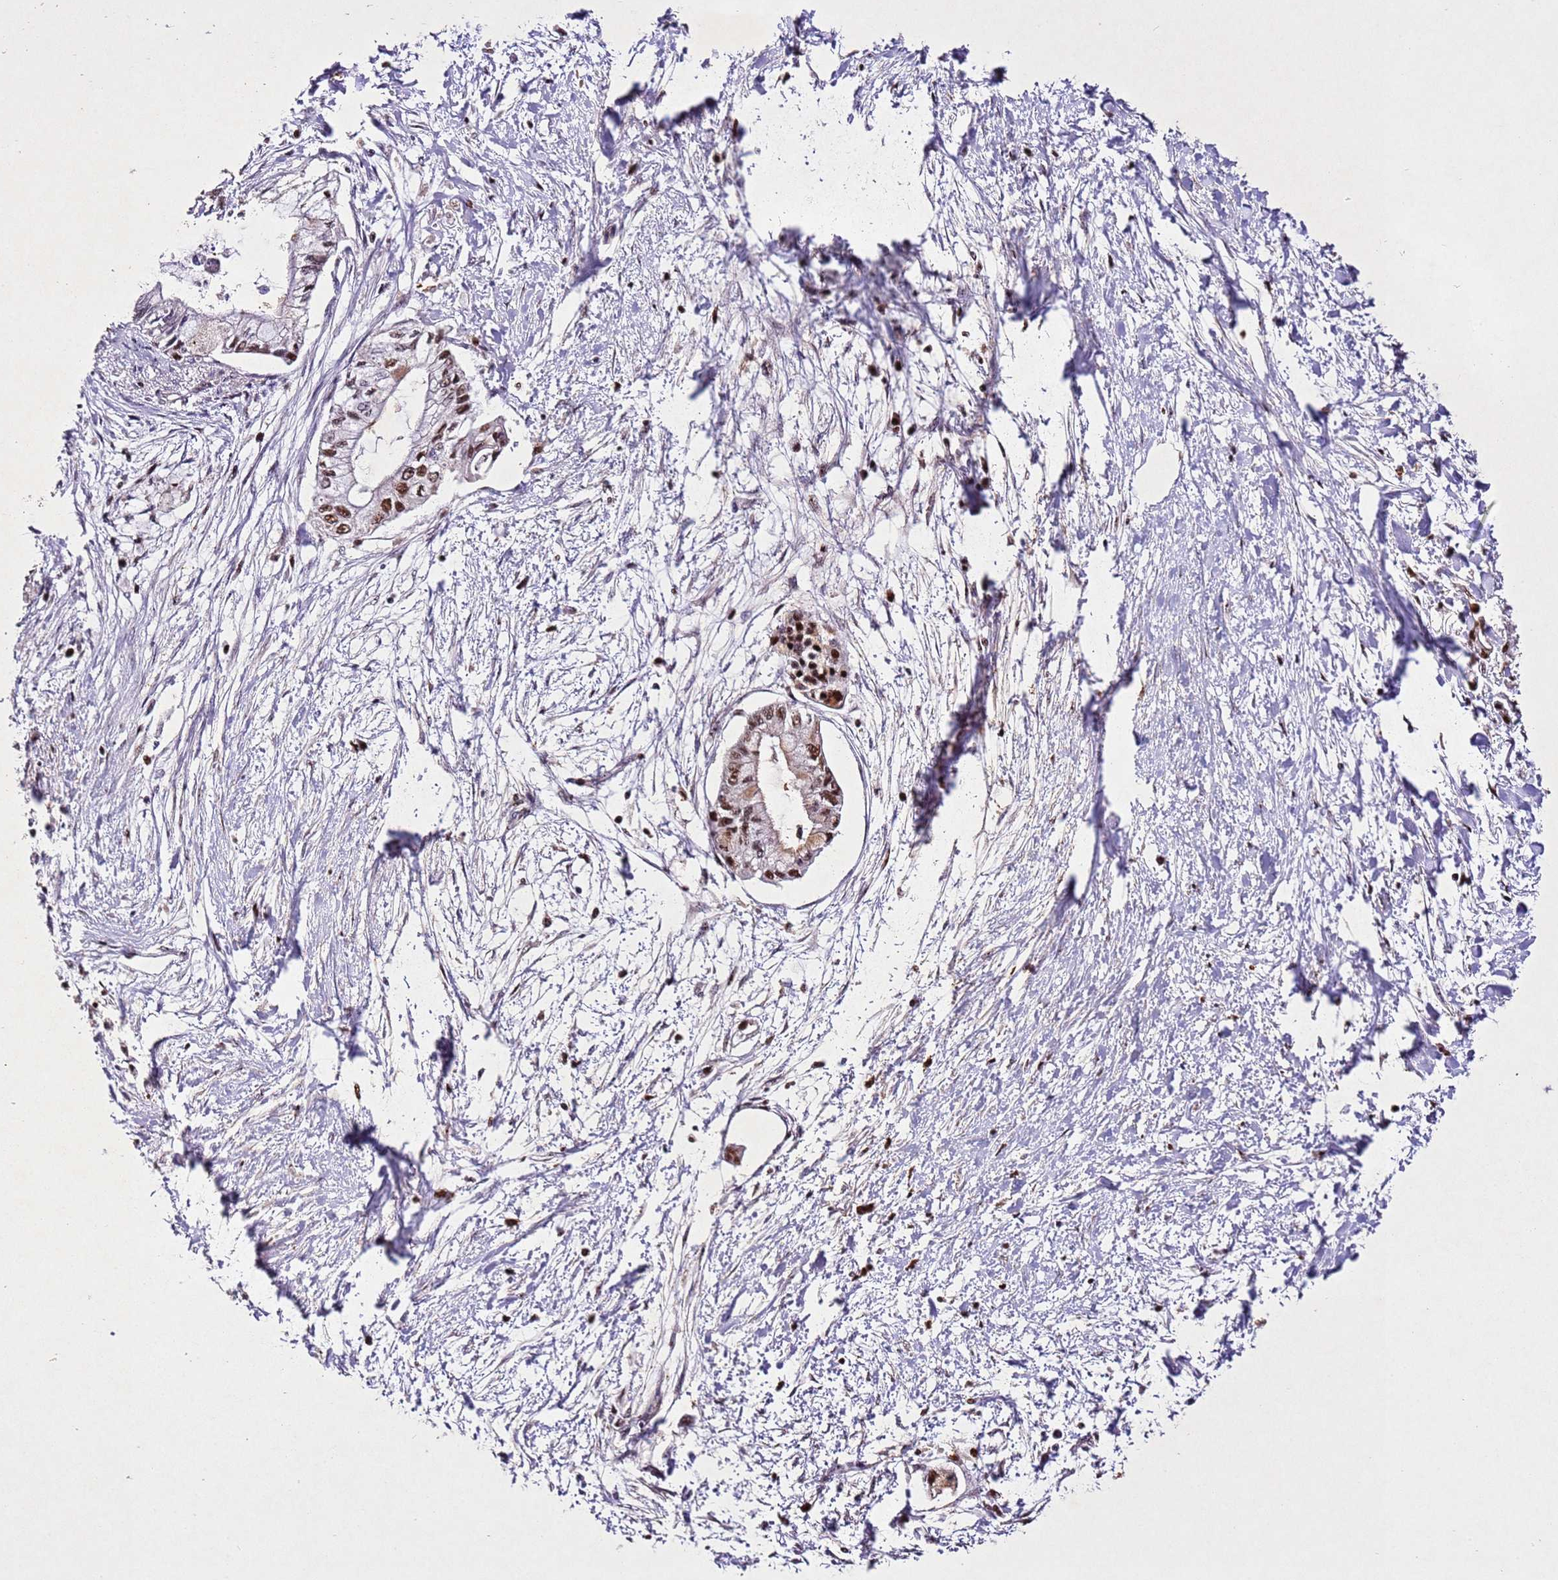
{"staining": {"intensity": "moderate", "quantity": ">75%", "location": "nuclear"}, "tissue": "pancreatic cancer", "cell_type": "Tumor cells", "image_type": "cancer", "snomed": [{"axis": "morphology", "description": "Adenocarcinoma, NOS"}, {"axis": "topography", "description": "Pancreas"}], "caption": "A medium amount of moderate nuclear expression is seen in approximately >75% of tumor cells in pancreatic adenocarcinoma tissue. The staining is performed using DAB brown chromogen to label protein expression. The nuclei are counter-stained blue using hematoxylin.", "gene": "PTMA", "patient": {"sex": "male", "age": 48}}